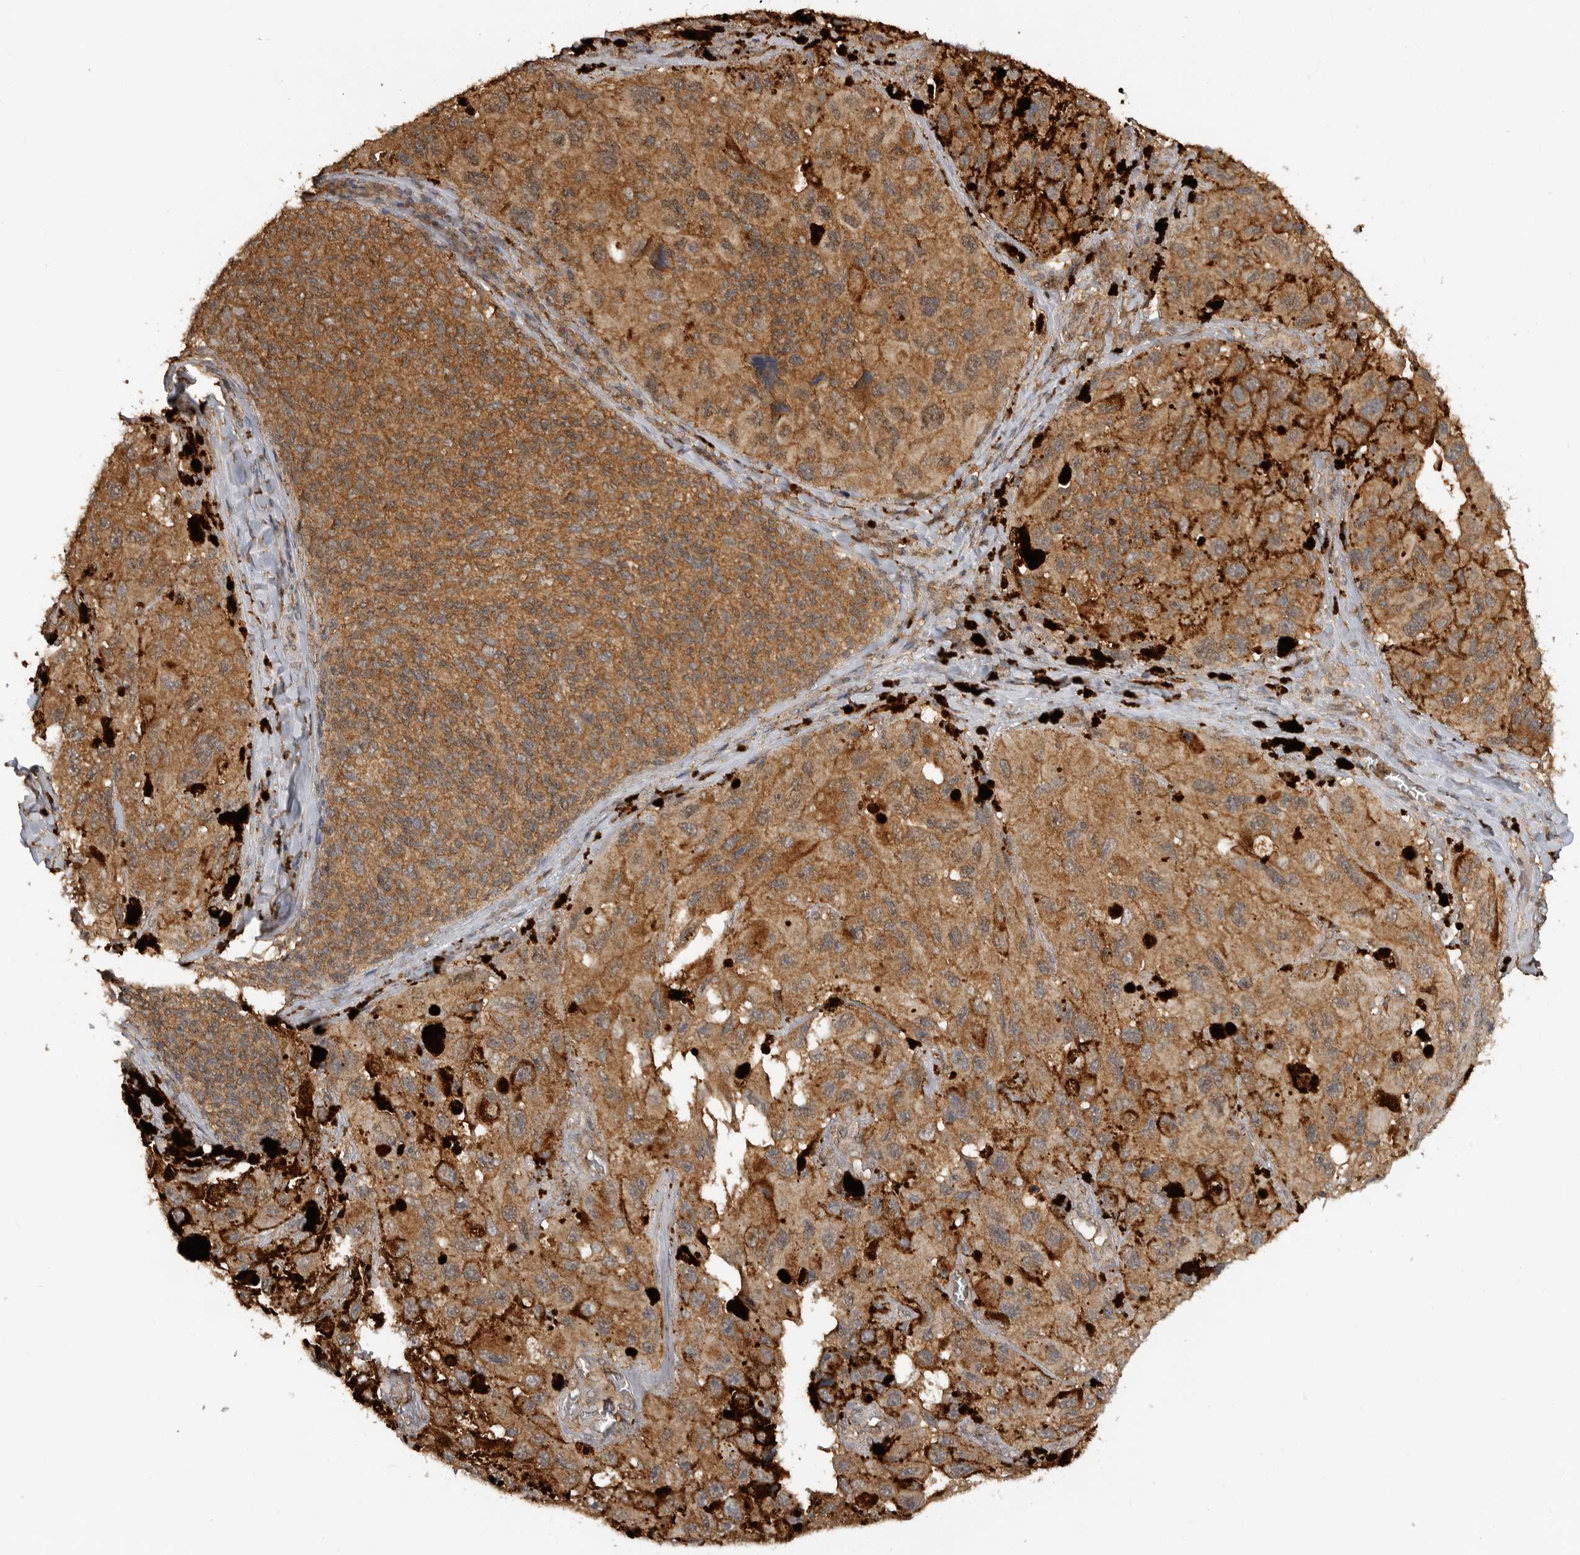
{"staining": {"intensity": "moderate", "quantity": ">75%", "location": "cytoplasmic/membranous"}, "tissue": "melanoma", "cell_type": "Tumor cells", "image_type": "cancer", "snomed": [{"axis": "morphology", "description": "Malignant melanoma, NOS"}, {"axis": "topography", "description": "Skin"}], "caption": "IHC staining of malignant melanoma, which reveals medium levels of moderate cytoplasmic/membranous expression in about >75% of tumor cells indicating moderate cytoplasmic/membranous protein positivity. The staining was performed using DAB (brown) for protein detection and nuclei were counterstained in hematoxylin (blue).", "gene": "ICOSLG", "patient": {"sex": "female", "age": 73}}